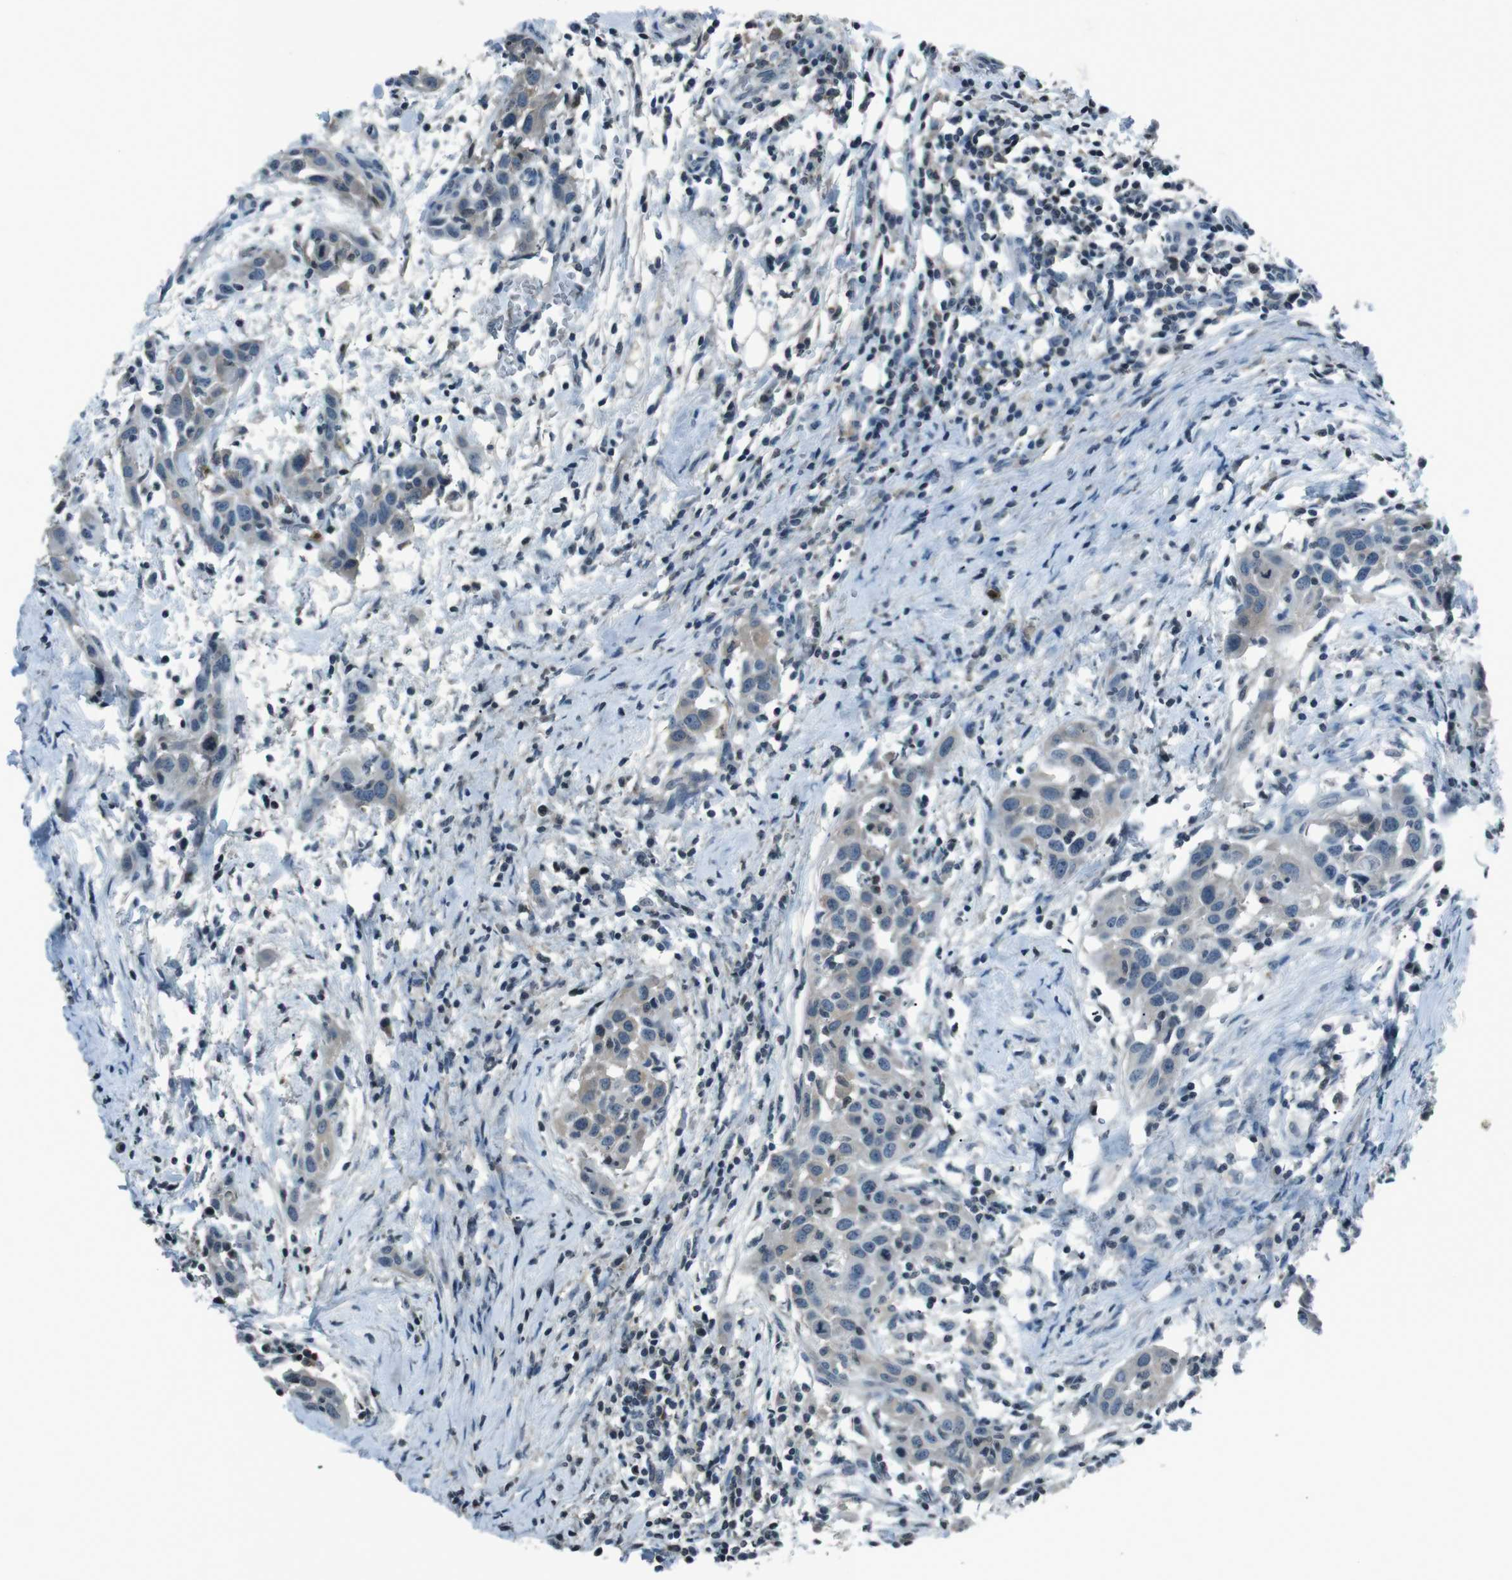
{"staining": {"intensity": "weak", "quantity": "<25%", "location": "cytoplasmic/membranous"}, "tissue": "head and neck cancer", "cell_type": "Tumor cells", "image_type": "cancer", "snomed": [{"axis": "morphology", "description": "Squamous cell carcinoma, NOS"}, {"axis": "topography", "description": "Oral tissue"}, {"axis": "topography", "description": "Head-Neck"}], "caption": "High power microscopy histopathology image of an immunohistochemistry micrograph of squamous cell carcinoma (head and neck), revealing no significant positivity in tumor cells.", "gene": "UGT1A6", "patient": {"sex": "female", "age": 50}}